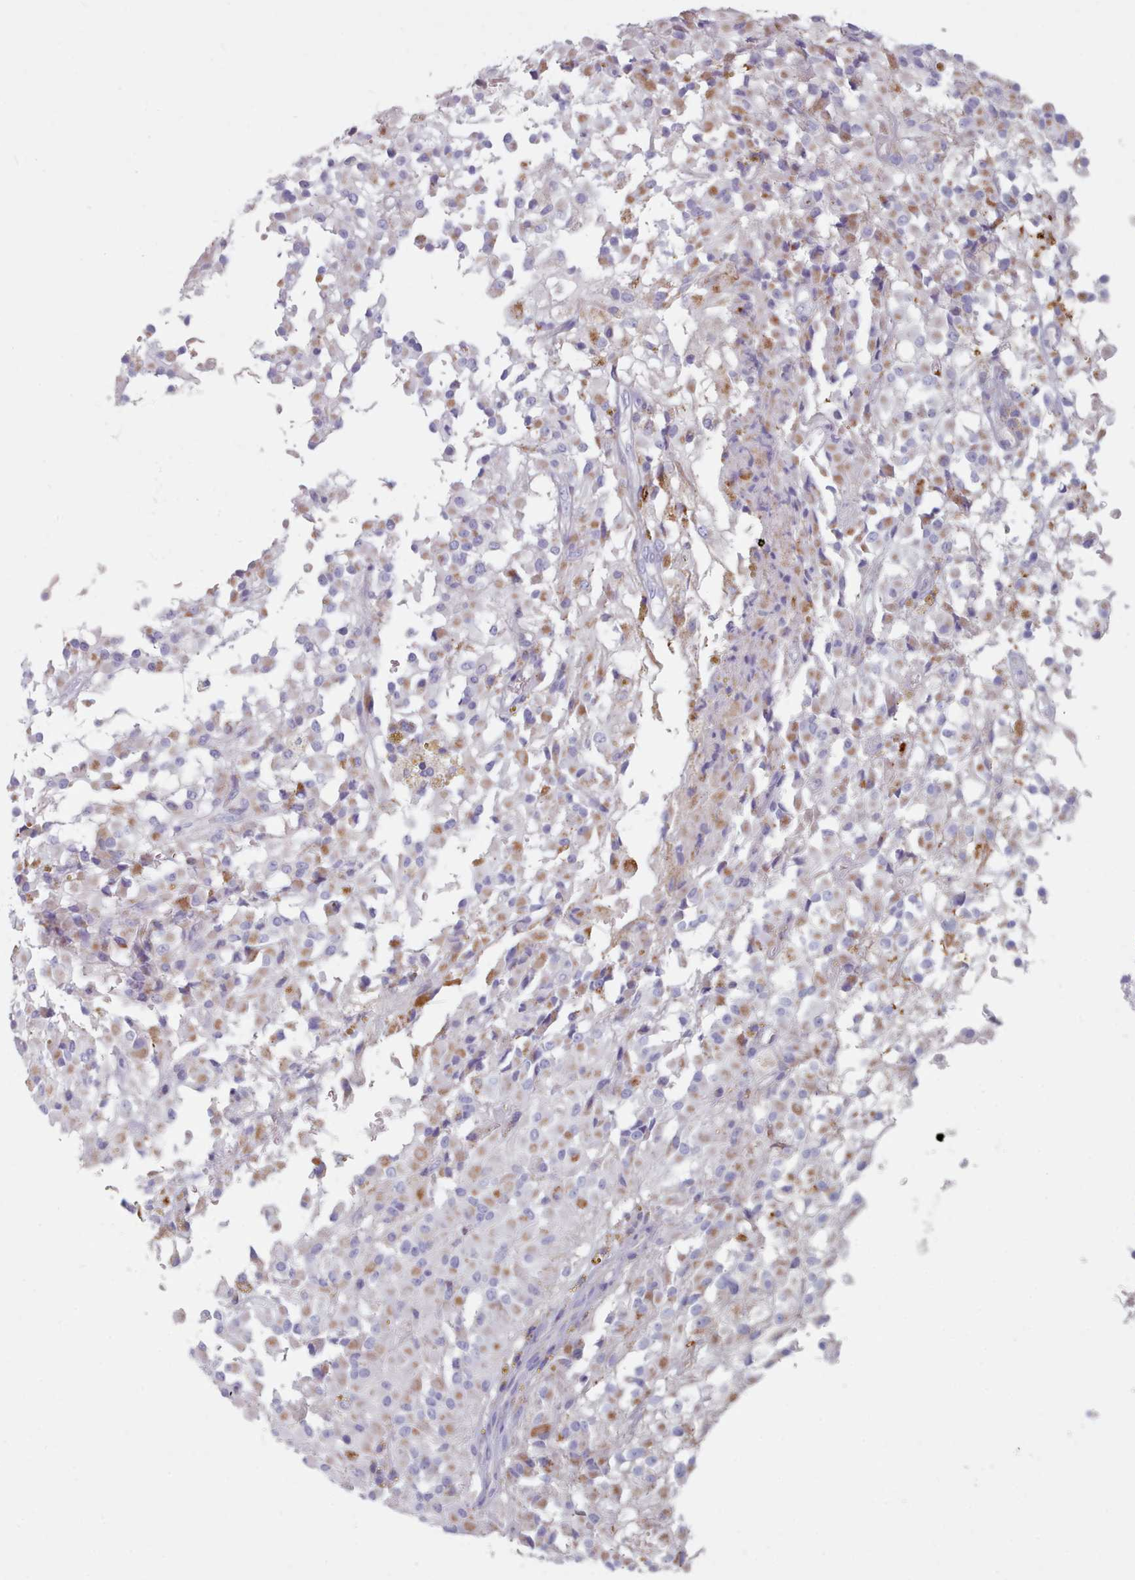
{"staining": {"intensity": "moderate", "quantity": "<25%", "location": "cytoplasmic/membranous"}, "tissue": "glioma", "cell_type": "Tumor cells", "image_type": "cancer", "snomed": [{"axis": "morphology", "description": "Glioma, malignant, High grade"}, {"axis": "topography", "description": "Brain"}], "caption": "Immunohistochemical staining of human glioma shows low levels of moderate cytoplasmic/membranous protein staining in approximately <25% of tumor cells. The staining was performed using DAB to visualize the protein expression in brown, while the nuclei were stained in blue with hematoxylin (Magnification: 20x).", "gene": "HAO1", "patient": {"sex": "female", "age": 59}}